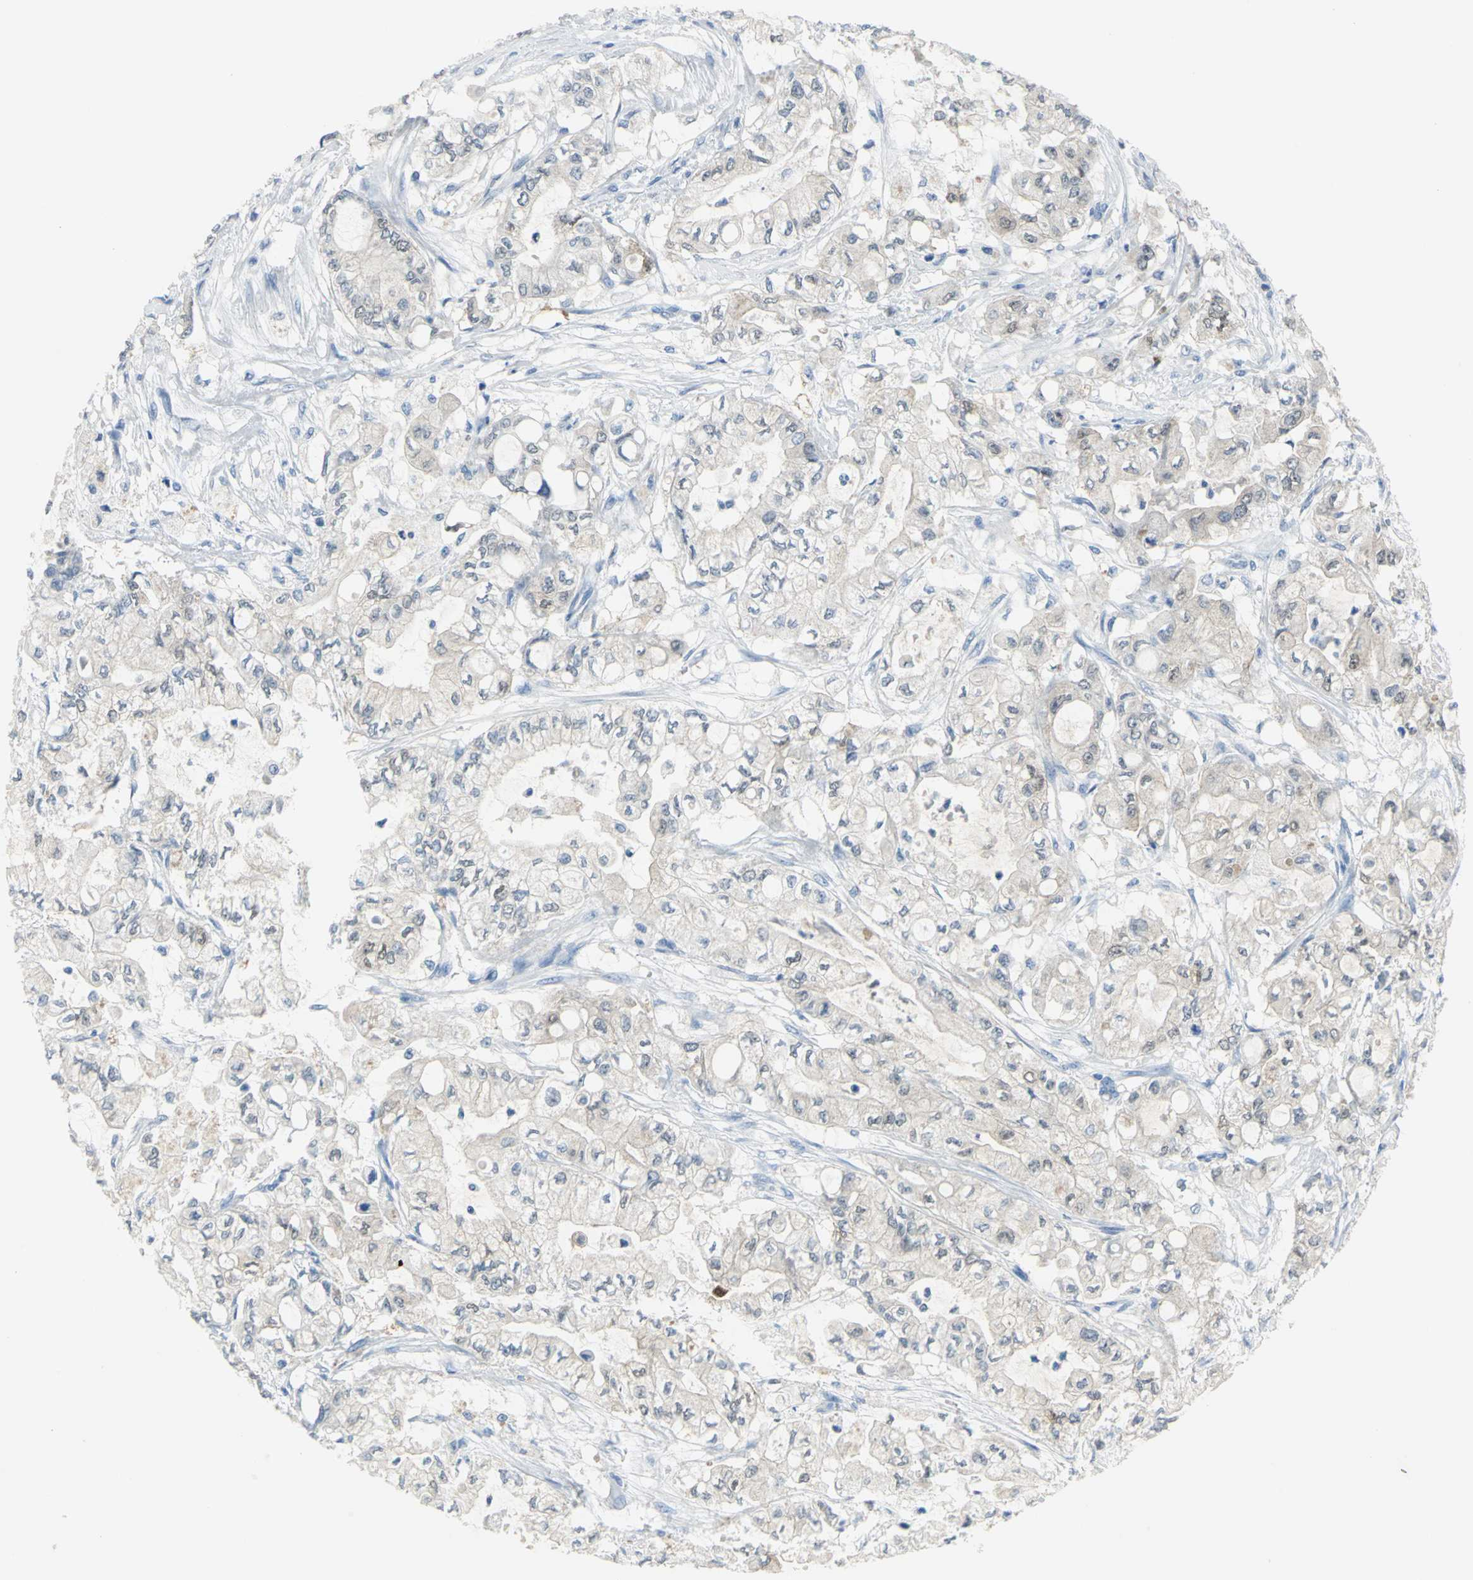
{"staining": {"intensity": "negative", "quantity": "none", "location": "none"}, "tissue": "pancreatic cancer", "cell_type": "Tumor cells", "image_type": "cancer", "snomed": [{"axis": "morphology", "description": "Adenocarcinoma, NOS"}, {"axis": "topography", "description": "Pancreas"}], "caption": "Tumor cells show no significant staining in pancreatic cancer (adenocarcinoma).", "gene": "SFN", "patient": {"sex": "male", "age": 79}}